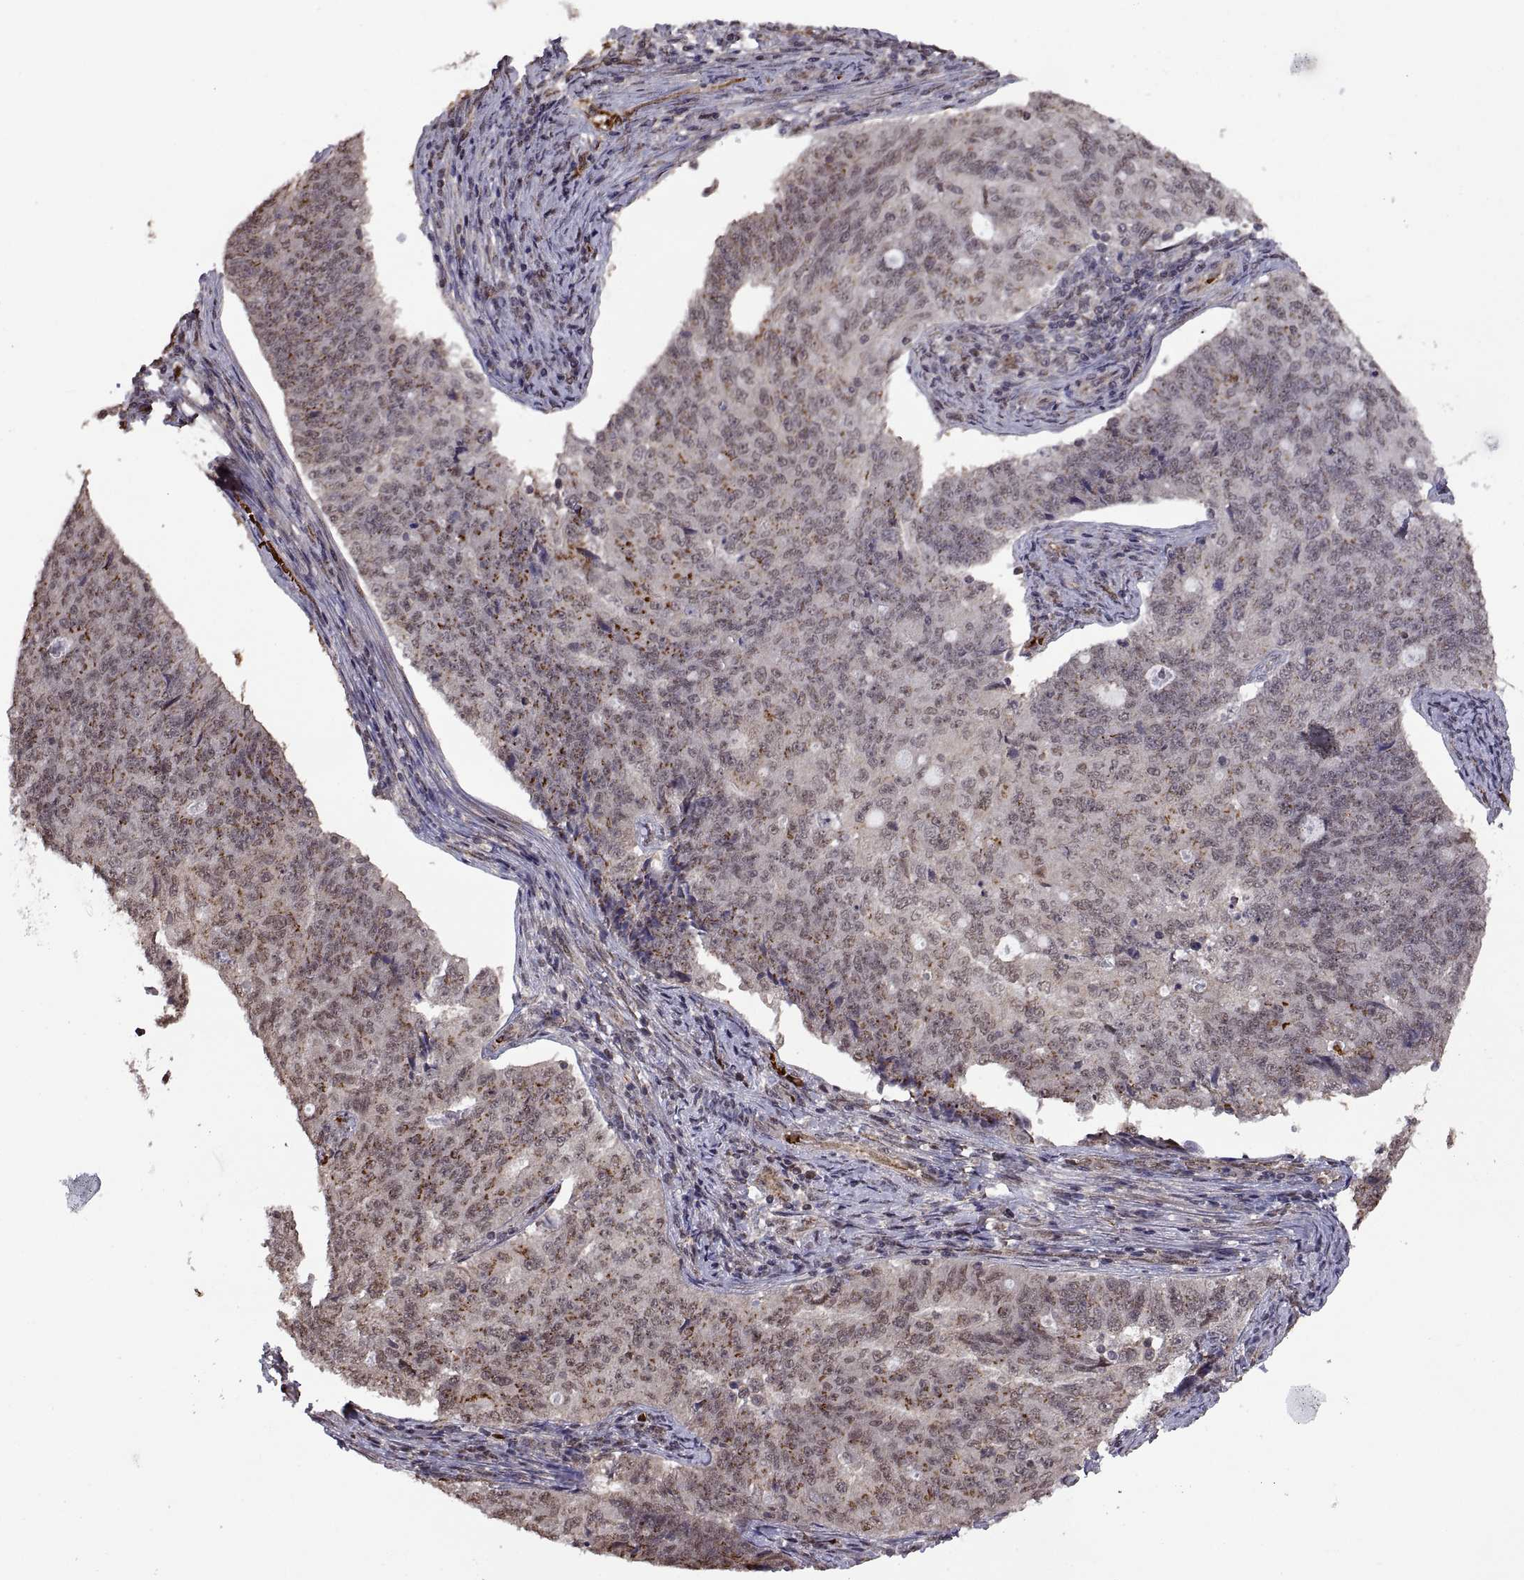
{"staining": {"intensity": "strong", "quantity": "<25%", "location": "cytoplasmic/membranous"}, "tissue": "endometrial cancer", "cell_type": "Tumor cells", "image_type": "cancer", "snomed": [{"axis": "morphology", "description": "Adenocarcinoma, NOS"}, {"axis": "topography", "description": "Endometrium"}], "caption": "A photomicrograph of human endometrial adenocarcinoma stained for a protein demonstrates strong cytoplasmic/membranous brown staining in tumor cells.", "gene": "ARRB1", "patient": {"sex": "female", "age": 43}}